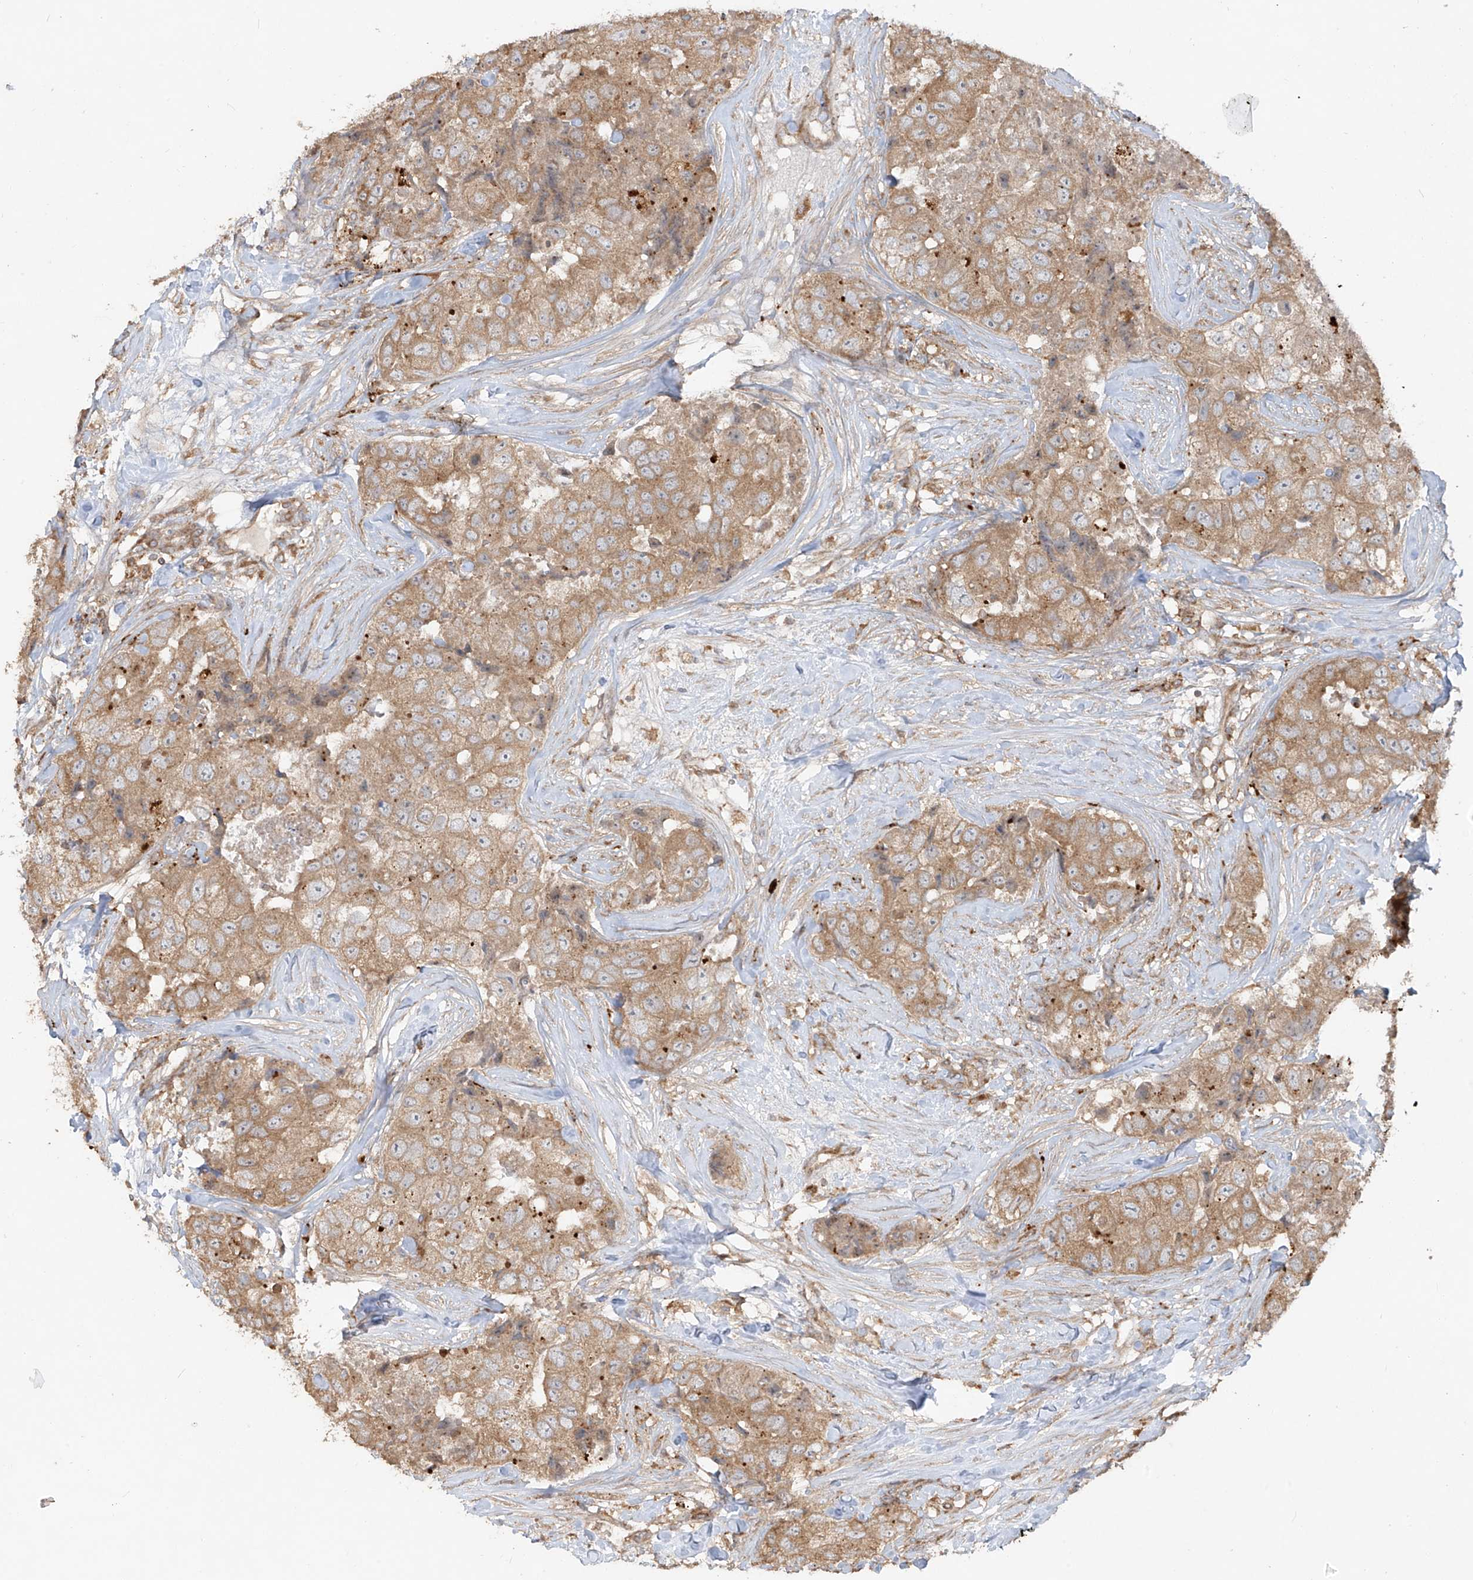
{"staining": {"intensity": "moderate", "quantity": ">75%", "location": "cytoplasmic/membranous"}, "tissue": "breast cancer", "cell_type": "Tumor cells", "image_type": "cancer", "snomed": [{"axis": "morphology", "description": "Duct carcinoma"}, {"axis": "topography", "description": "Breast"}], "caption": "This is a micrograph of IHC staining of invasive ductal carcinoma (breast), which shows moderate expression in the cytoplasmic/membranous of tumor cells.", "gene": "LDAH", "patient": {"sex": "female", "age": 62}}